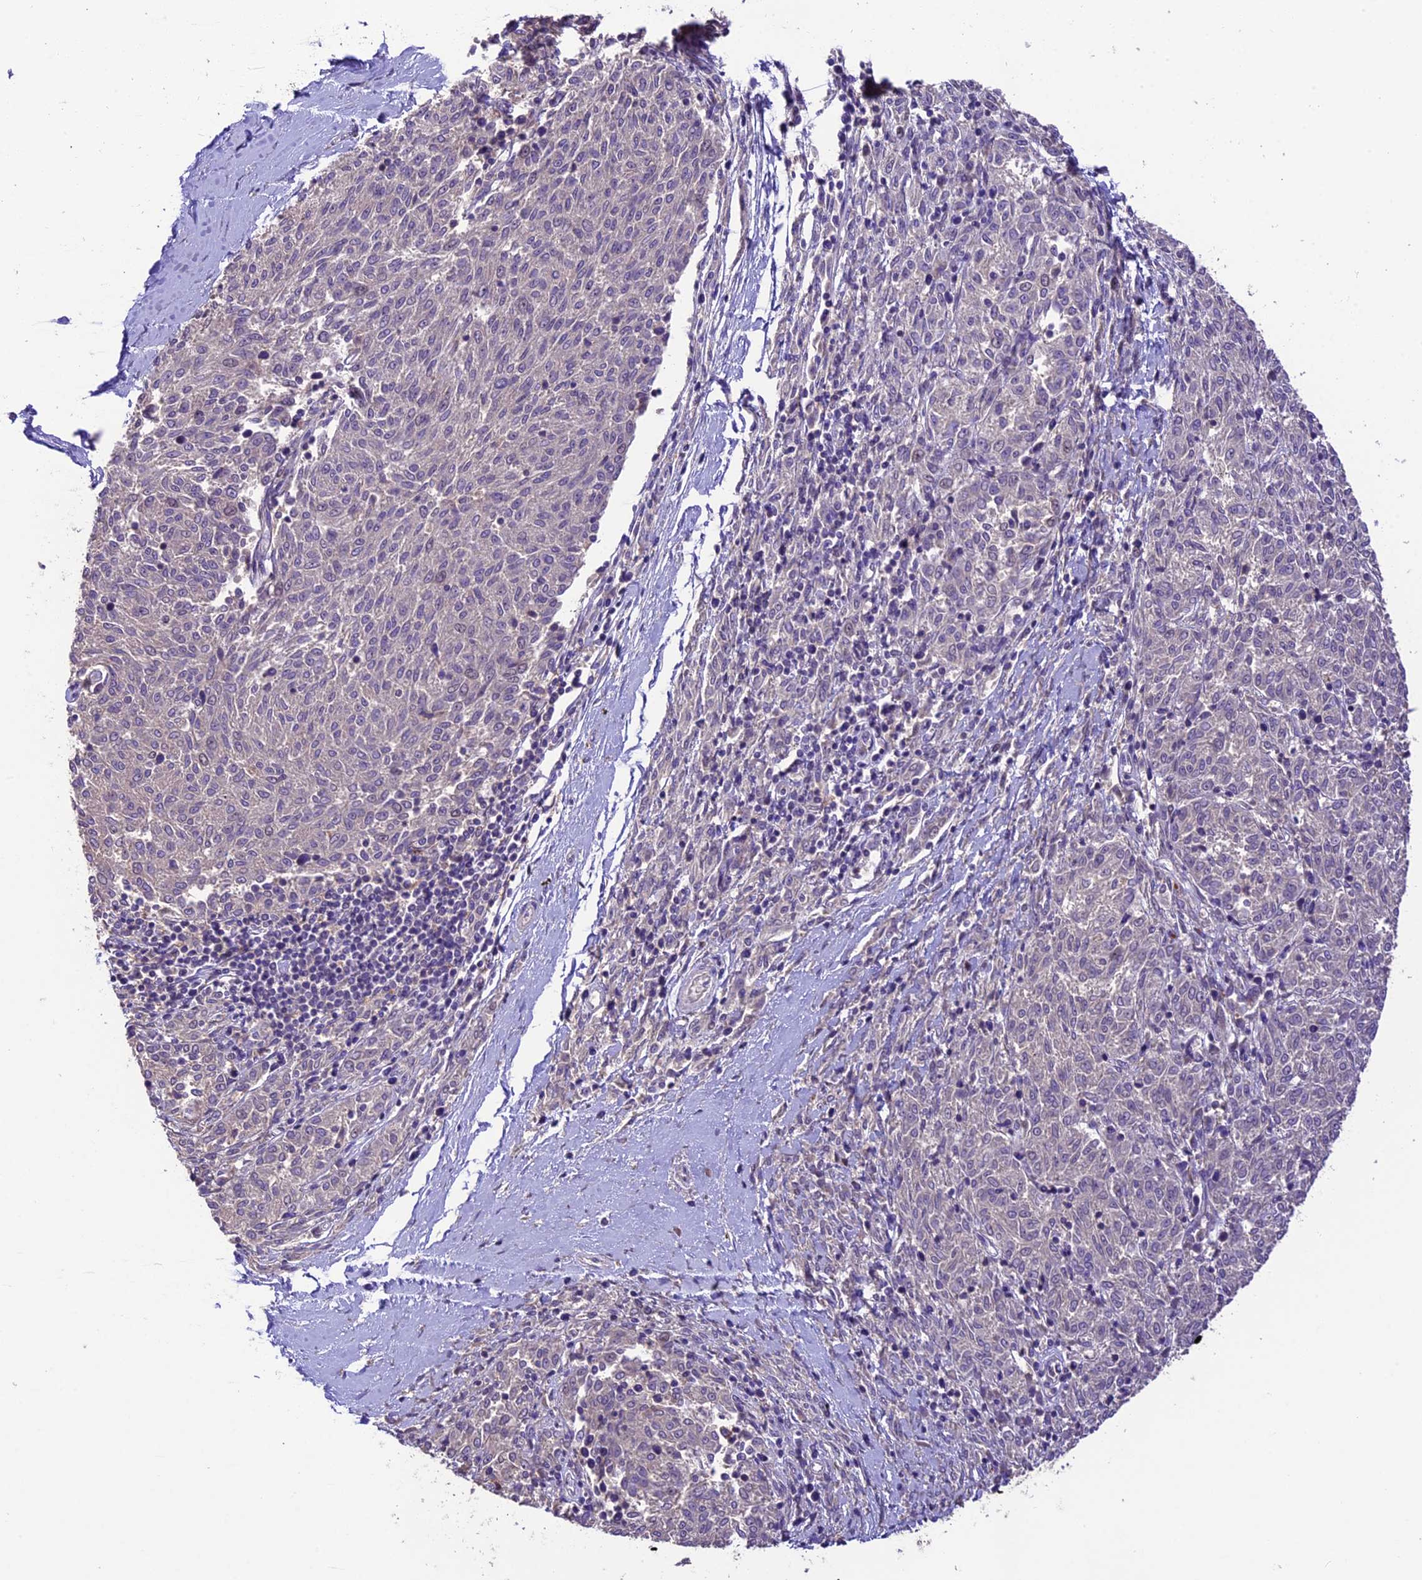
{"staining": {"intensity": "negative", "quantity": "none", "location": "none"}, "tissue": "melanoma", "cell_type": "Tumor cells", "image_type": "cancer", "snomed": [{"axis": "morphology", "description": "Malignant melanoma, NOS"}, {"axis": "topography", "description": "Skin"}], "caption": "The image reveals no significant staining in tumor cells of melanoma.", "gene": "DGKH", "patient": {"sex": "female", "age": 72}}